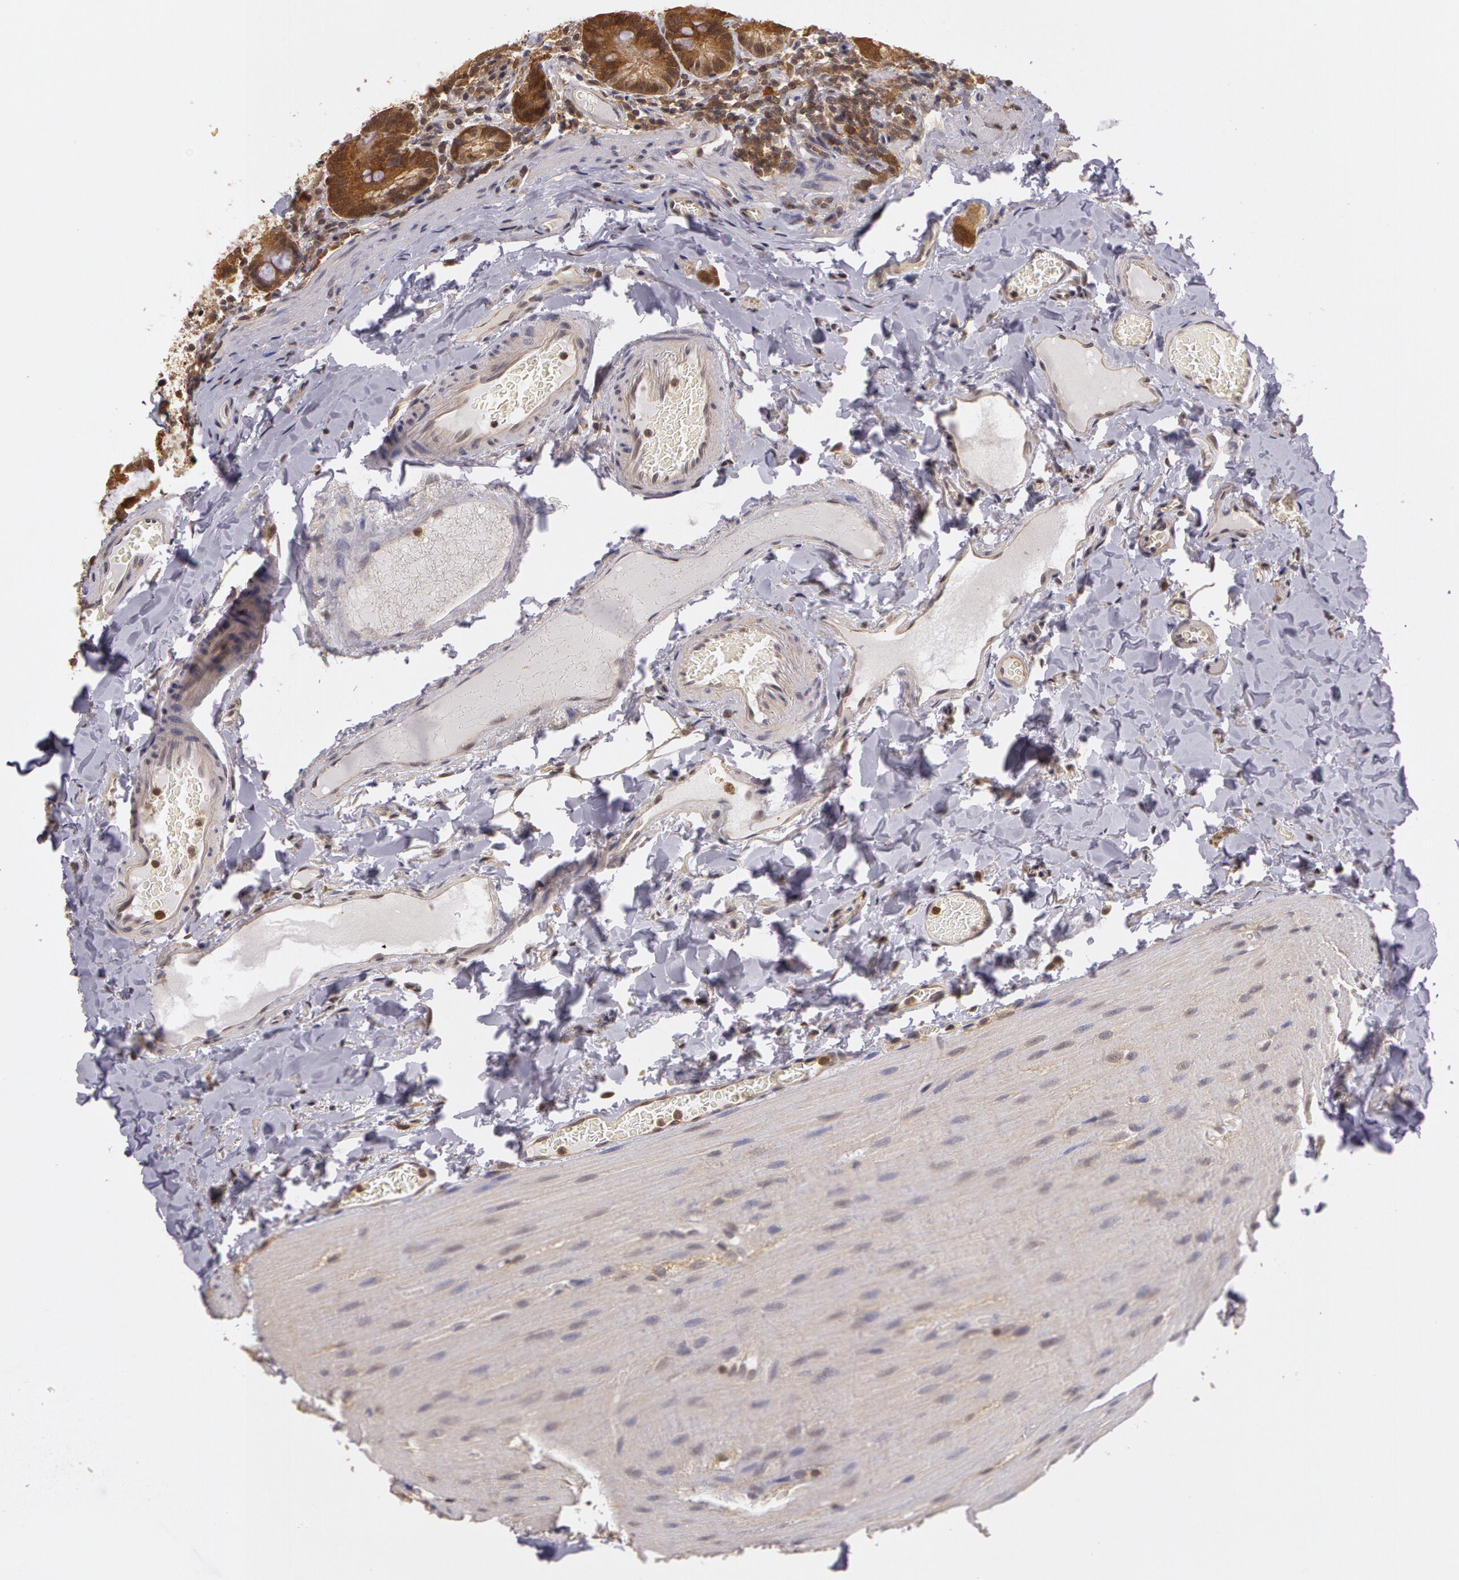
{"staining": {"intensity": "moderate", "quantity": "25%-75%", "location": "cytoplasmic/membranous"}, "tissue": "duodenum", "cell_type": "Glandular cells", "image_type": "normal", "snomed": [{"axis": "morphology", "description": "Normal tissue, NOS"}, {"axis": "topography", "description": "Duodenum"}], "caption": "Glandular cells show medium levels of moderate cytoplasmic/membranous expression in about 25%-75% of cells in benign duodenum.", "gene": "AHSA1", "patient": {"sex": "male", "age": 66}}